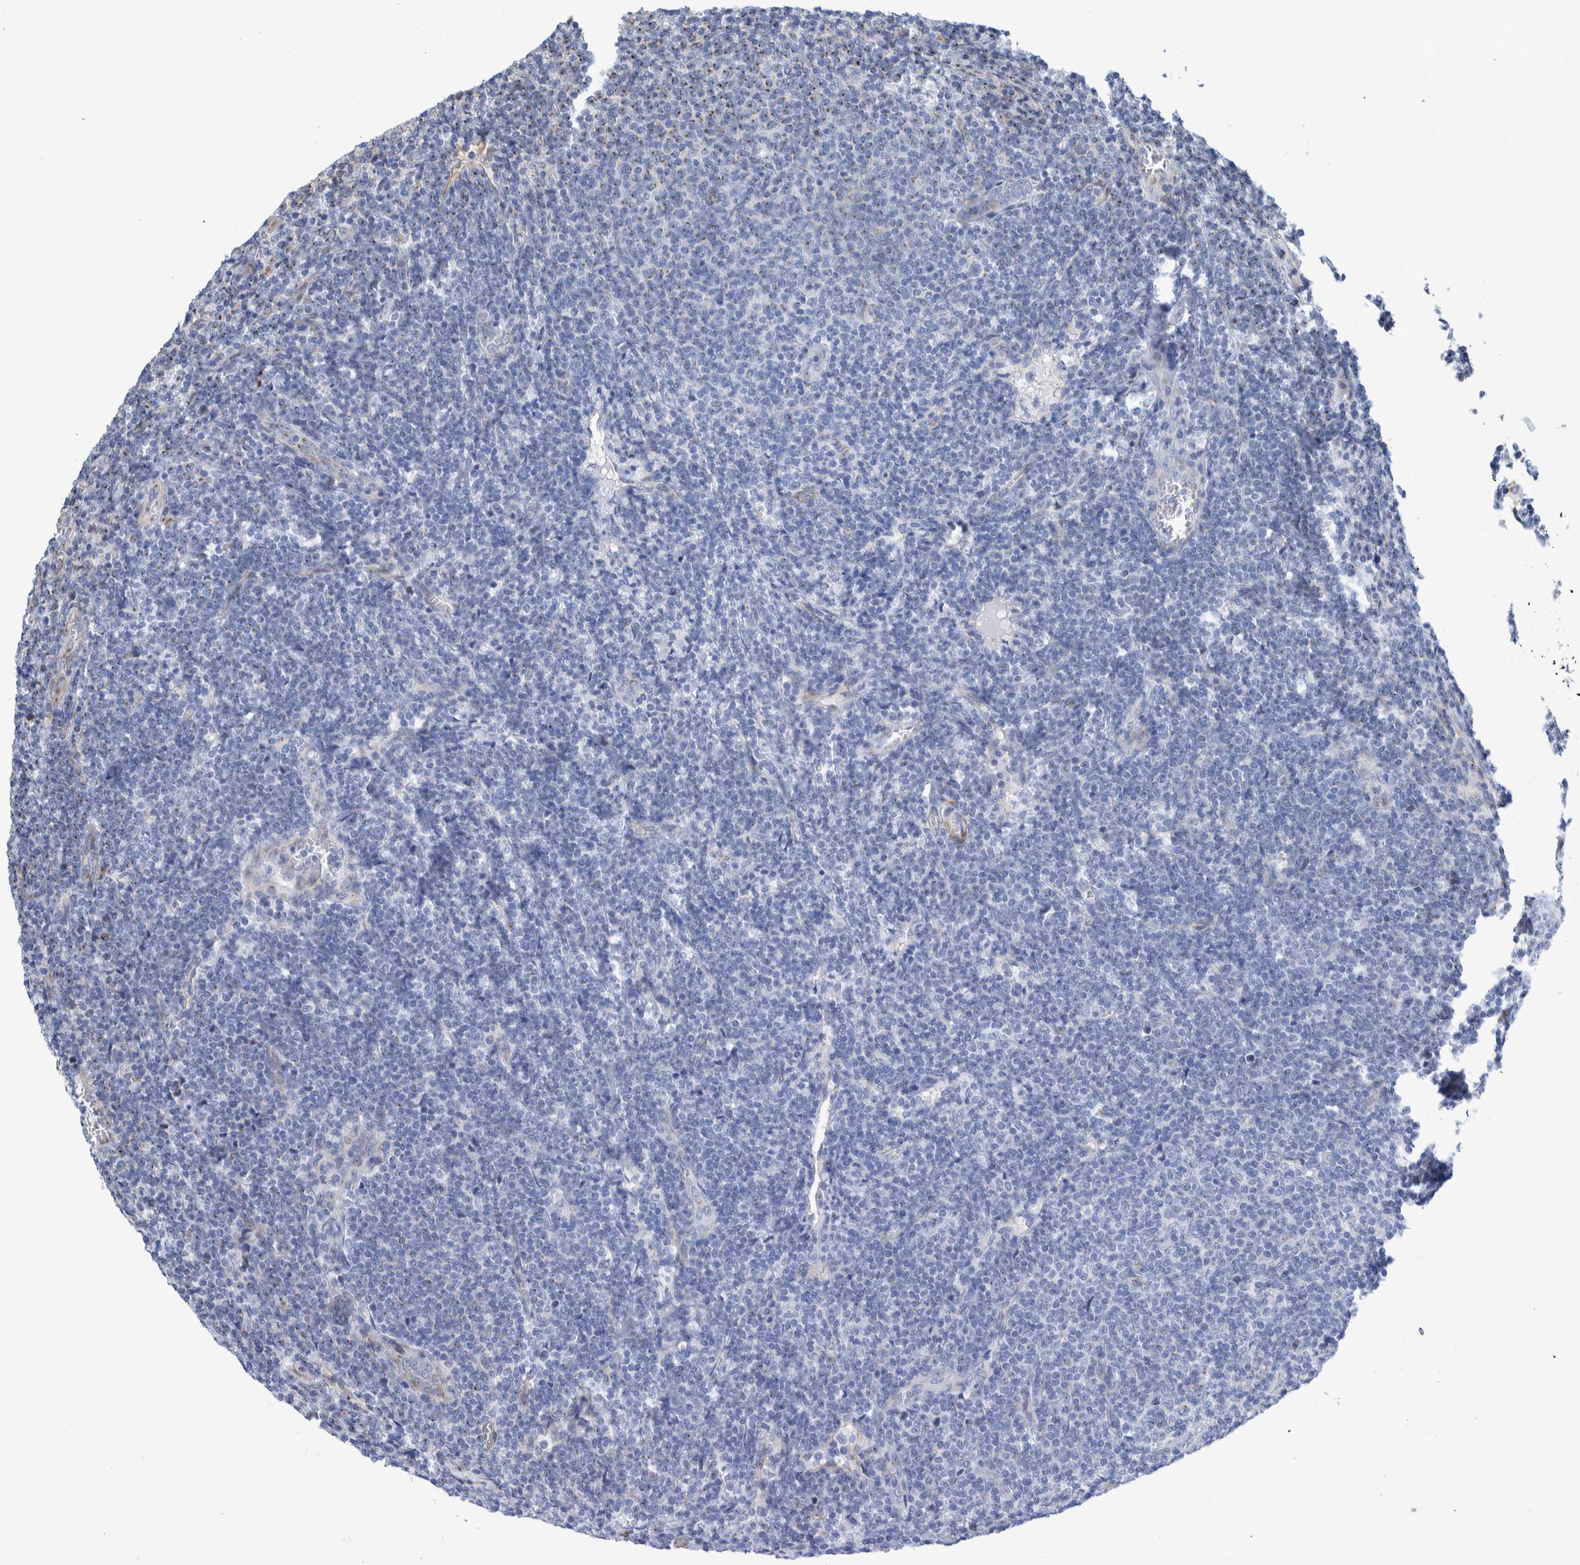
{"staining": {"intensity": "negative", "quantity": "none", "location": "none"}, "tissue": "lymphoma", "cell_type": "Tumor cells", "image_type": "cancer", "snomed": [{"axis": "morphology", "description": "Malignant lymphoma, non-Hodgkin's type, Low grade"}, {"axis": "topography", "description": "Lymph node"}], "caption": "This micrograph is of lymphoma stained with immunohistochemistry to label a protein in brown with the nuclei are counter-stained blue. There is no expression in tumor cells.", "gene": "CCDC57", "patient": {"sex": "male", "age": 66}}